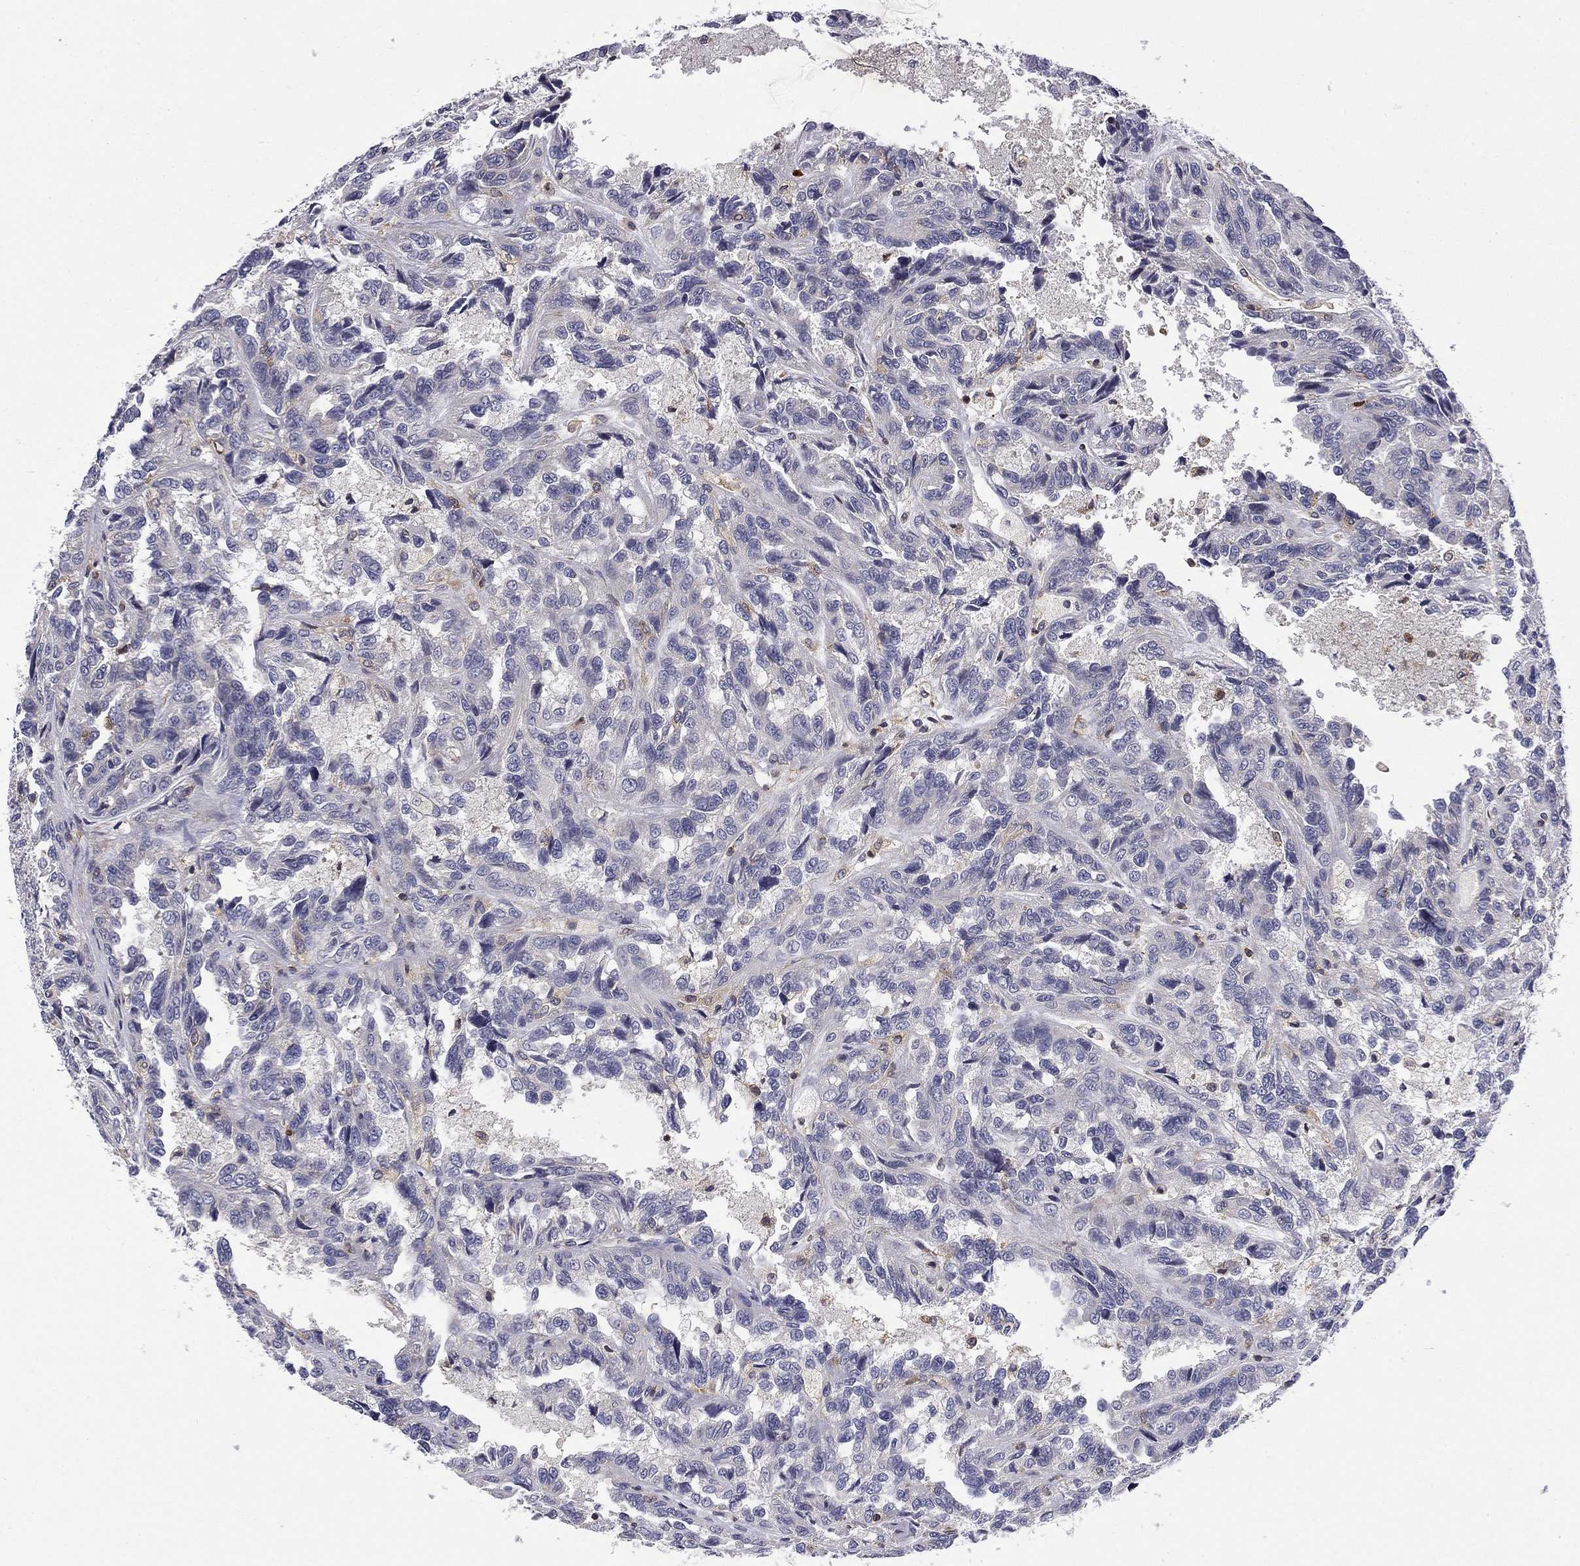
{"staining": {"intensity": "negative", "quantity": "none", "location": "none"}, "tissue": "renal cancer", "cell_type": "Tumor cells", "image_type": "cancer", "snomed": [{"axis": "morphology", "description": "Adenocarcinoma, NOS"}, {"axis": "topography", "description": "Kidney"}], "caption": "A photomicrograph of human renal adenocarcinoma is negative for staining in tumor cells.", "gene": "ARHGAP45", "patient": {"sex": "male", "age": 79}}